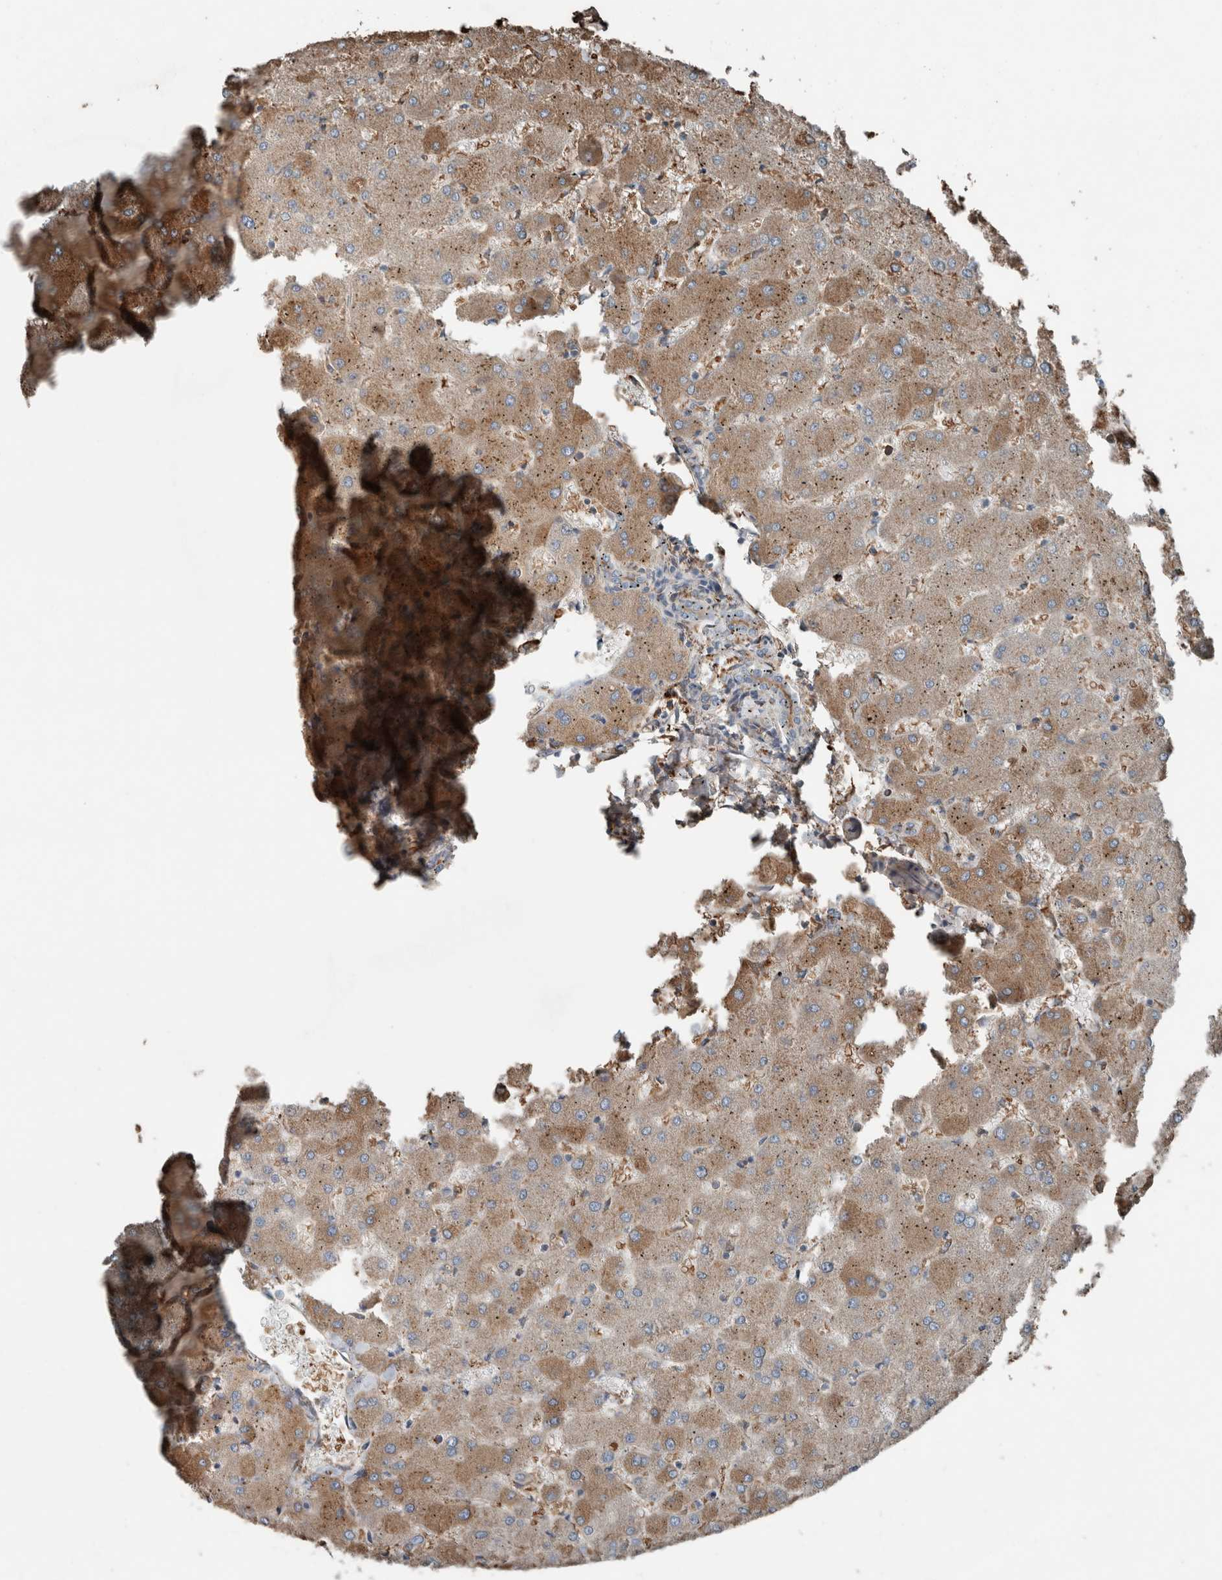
{"staining": {"intensity": "weak", "quantity": "25%-75%", "location": "cytoplasmic/membranous"}, "tissue": "liver", "cell_type": "Cholangiocytes", "image_type": "normal", "snomed": [{"axis": "morphology", "description": "Normal tissue, NOS"}, {"axis": "topography", "description": "Liver"}], "caption": "Benign liver reveals weak cytoplasmic/membranous expression in about 25%-75% of cholangiocytes.", "gene": "USP34", "patient": {"sex": "female", "age": 63}}